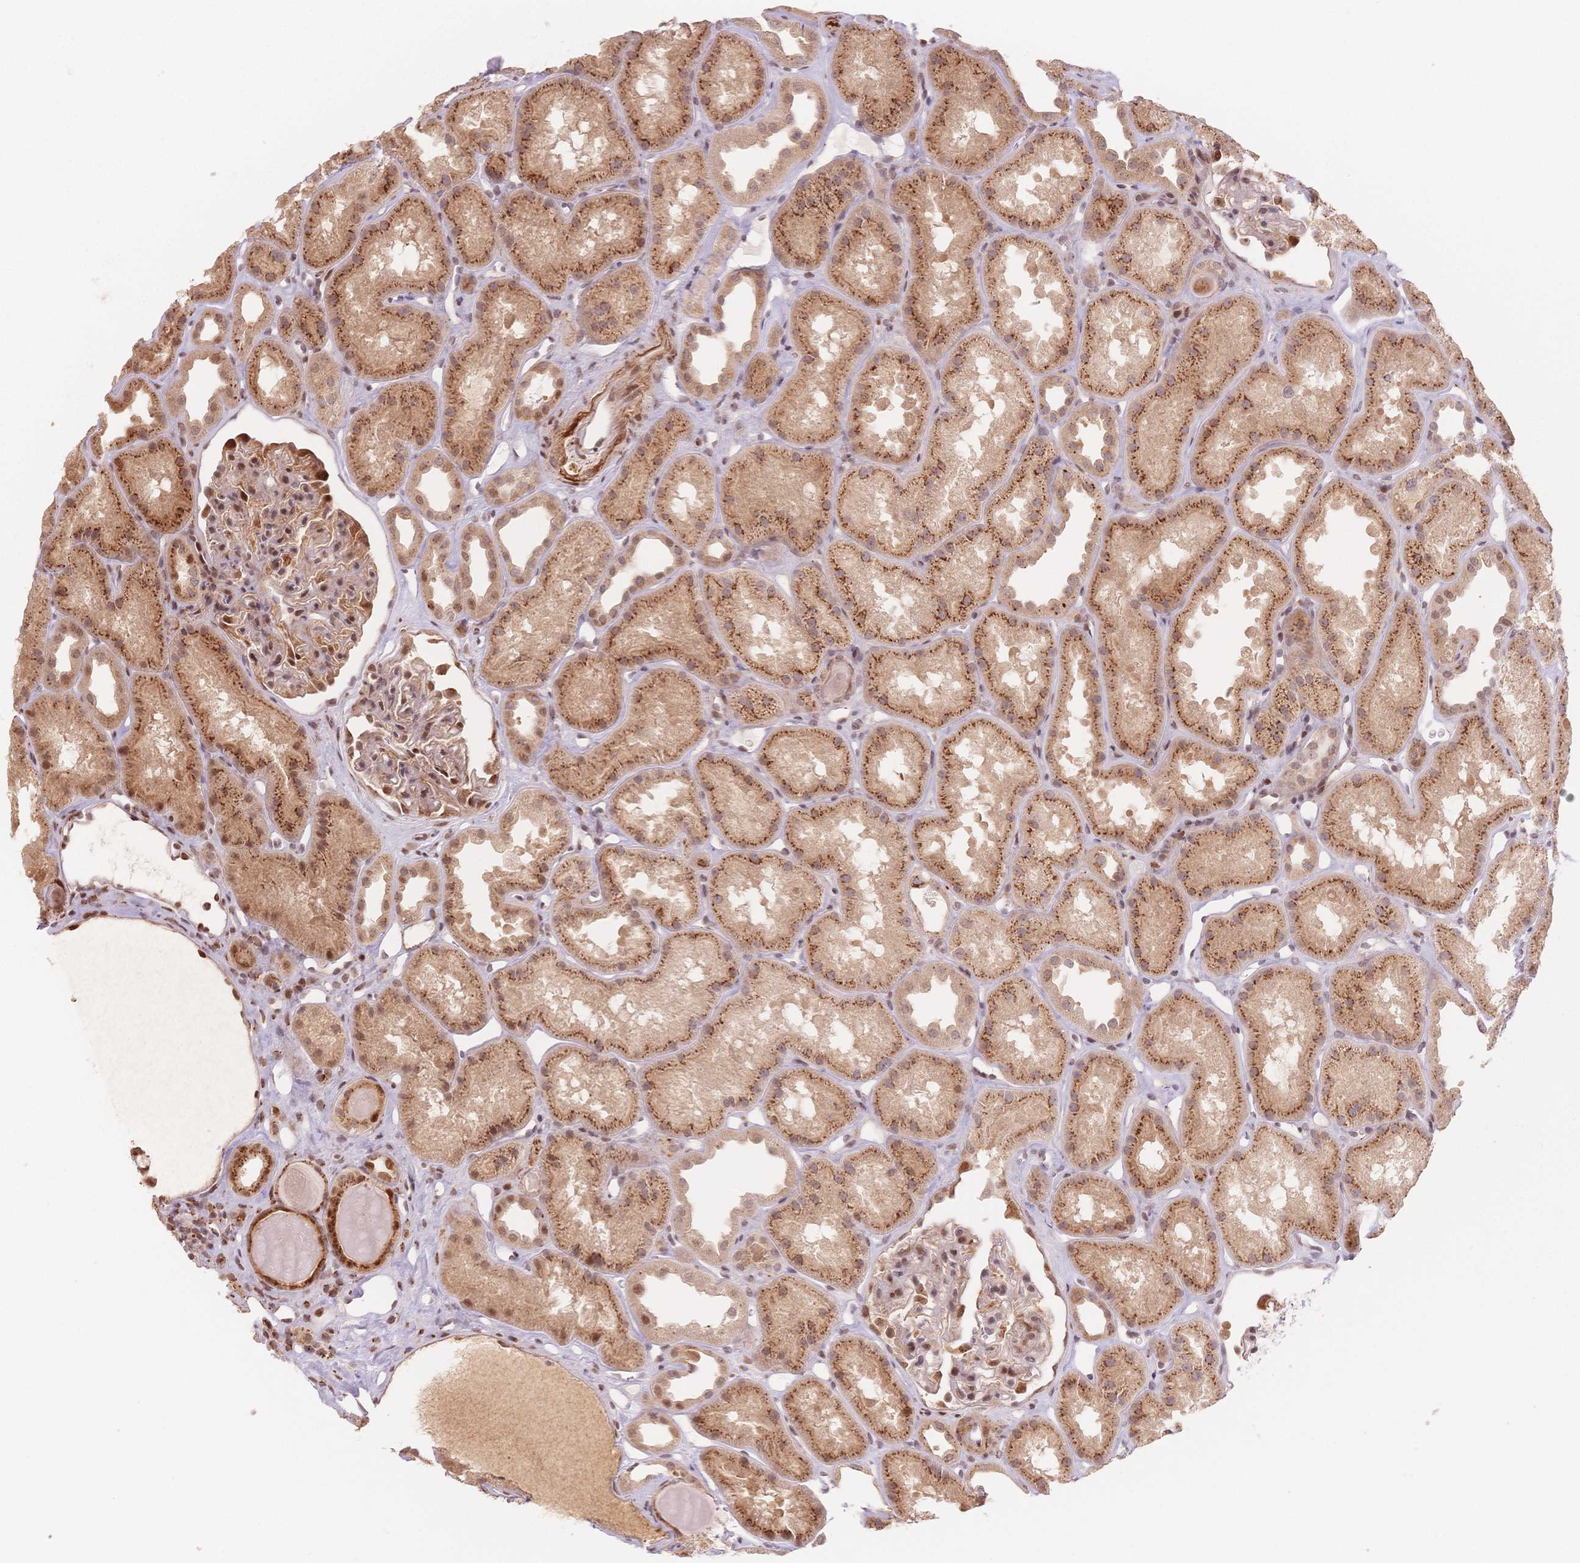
{"staining": {"intensity": "weak", "quantity": "25%-75%", "location": "cytoplasmic/membranous,nuclear"}, "tissue": "kidney", "cell_type": "Cells in glomeruli", "image_type": "normal", "snomed": [{"axis": "morphology", "description": "Normal tissue, NOS"}, {"axis": "topography", "description": "Kidney"}], "caption": "Immunohistochemical staining of normal kidney displays weak cytoplasmic/membranous,nuclear protein expression in about 25%-75% of cells in glomeruli.", "gene": "STK39", "patient": {"sex": "male", "age": 61}}